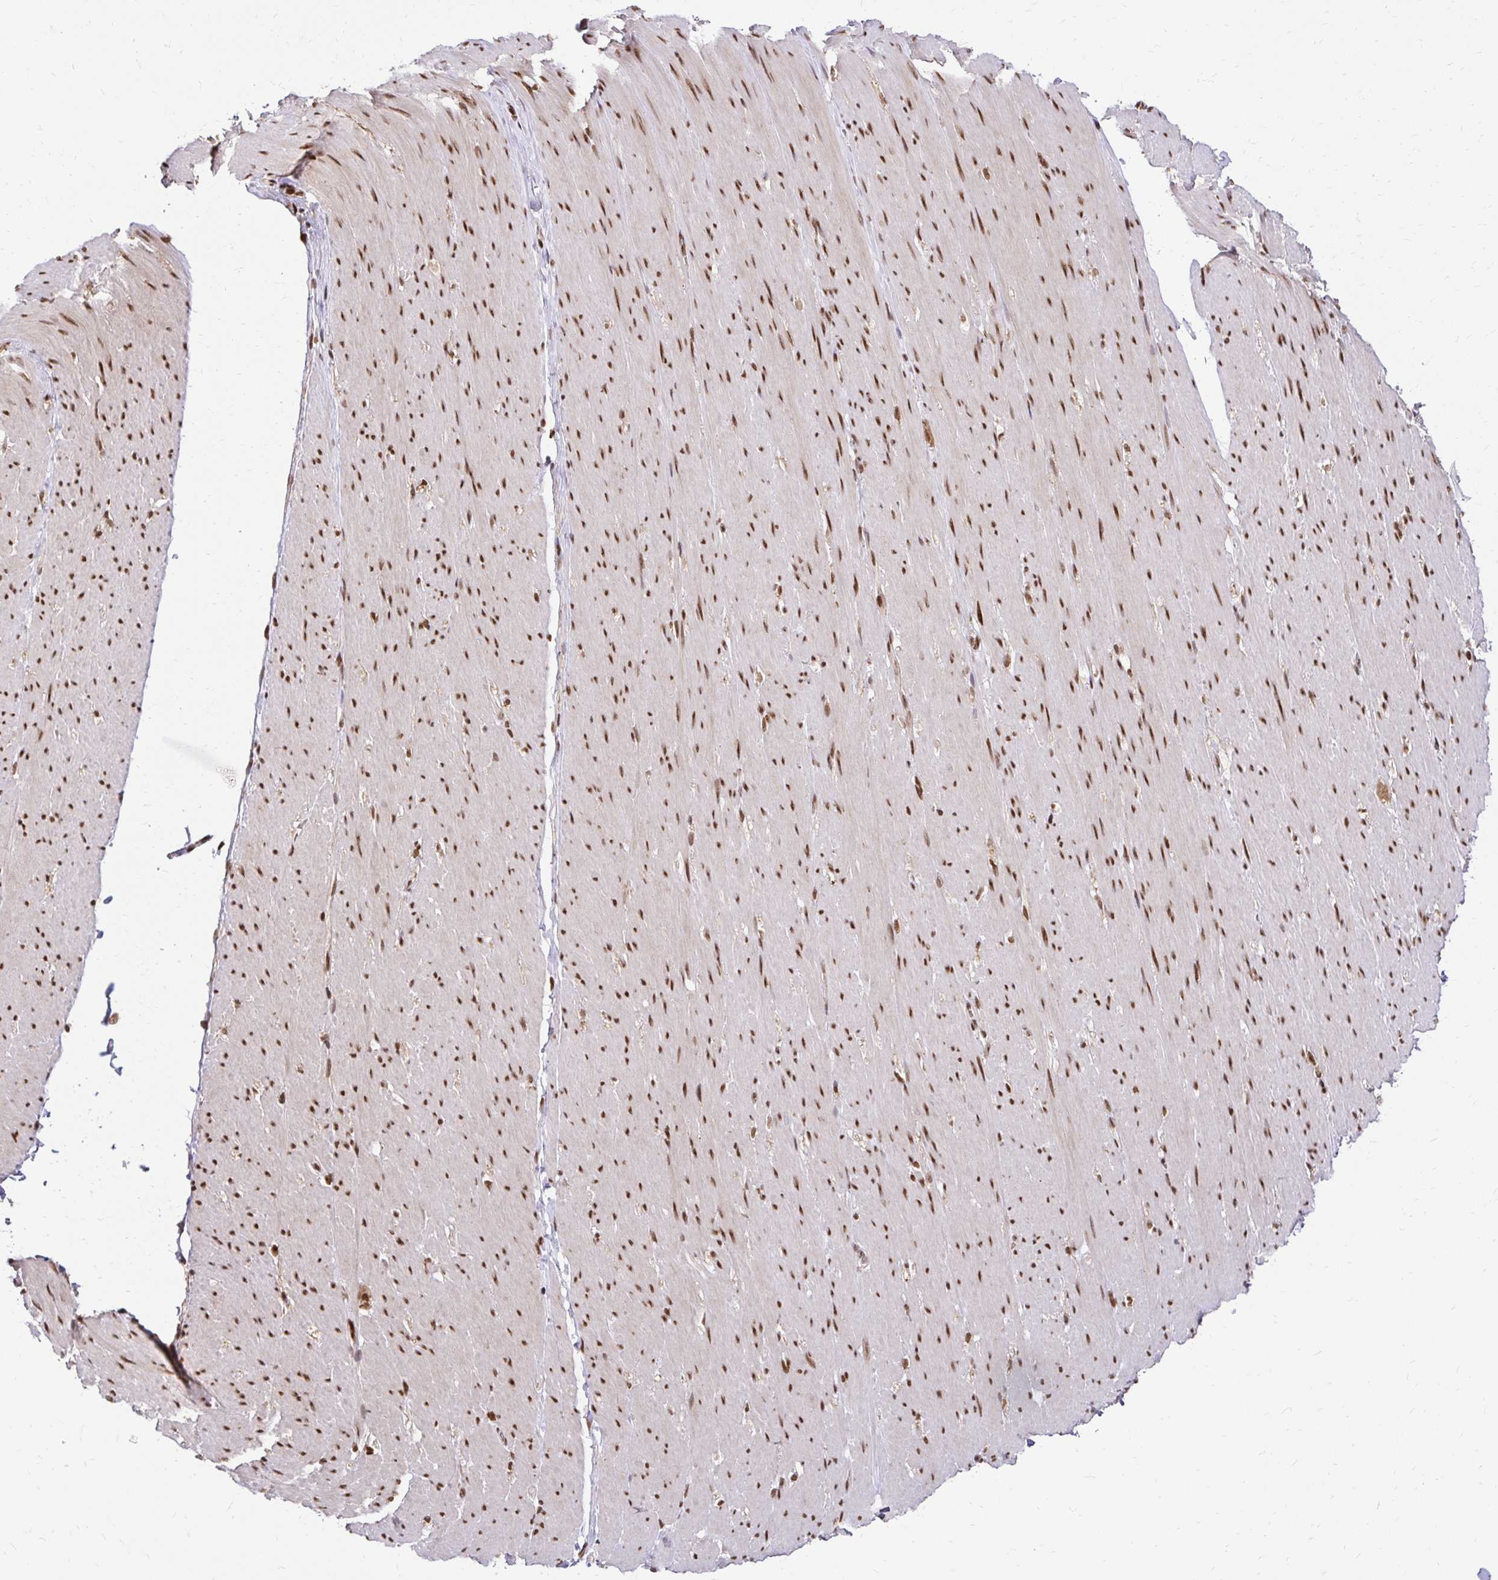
{"staining": {"intensity": "moderate", "quantity": ">75%", "location": "nuclear"}, "tissue": "smooth muscle", "cell_type": "Smooth muscle cells", "image_type": "normal", "snomed": [{"axis": "morphology", "description": "Normal tissue, NOS"}, {"axis": "topography", "description": "Smooth muscle"}, {"axis": "topography", "description": "Rectum"}], "caption": "Immunohistochemical staining of unremarkable human smooth muscle reveals moderate nuclear protein expression in approximately >75% of smooth muscle cells.", "gene": "GLYR1", "patient": {"sex": "male", "age": 53}}